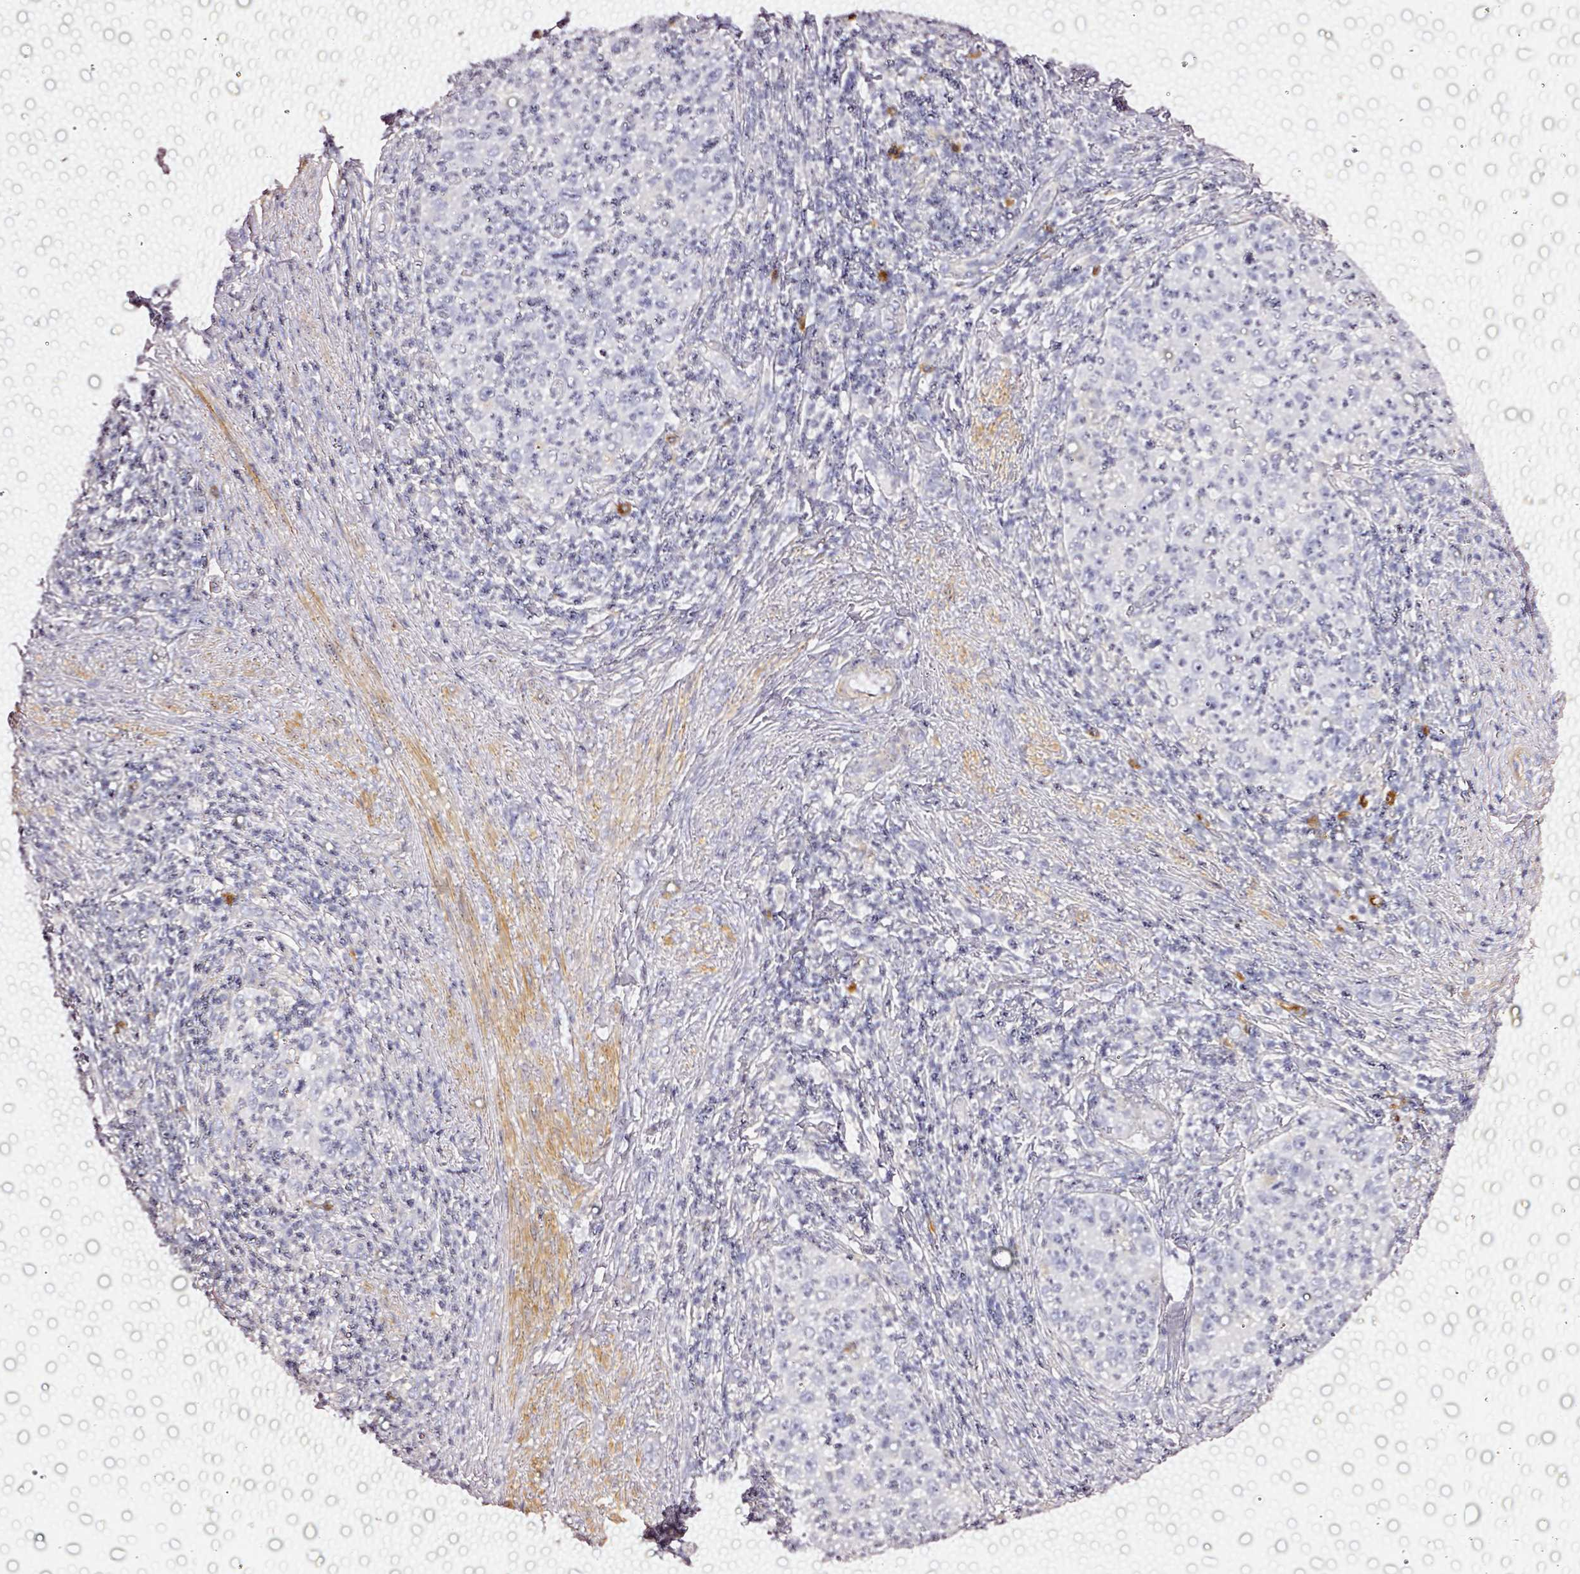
{"staining": {"intensity": "negative", "quantity": "none", "location": "none"}, "tissue": "cervical cancer", "cell_type": "Tumor cells", "image_type": "cancer", "snomed": [{"axis": "morphology", "description": "Squamous cell carcinoma, NOS"}, {"axis": "topography", "description": "Cervix"}], "caption": "The immunohistochemistry micrograph has no significant expression in tumor cells of cervical cancer tissue. Brightfield microscopy of immunohistochemistry (IHC) stained with DAB (brown) and hematoxylin (blue), captured at high magnification.", "gene": "CYB561A3", "patient": {"sex": "female", "age": 30}}